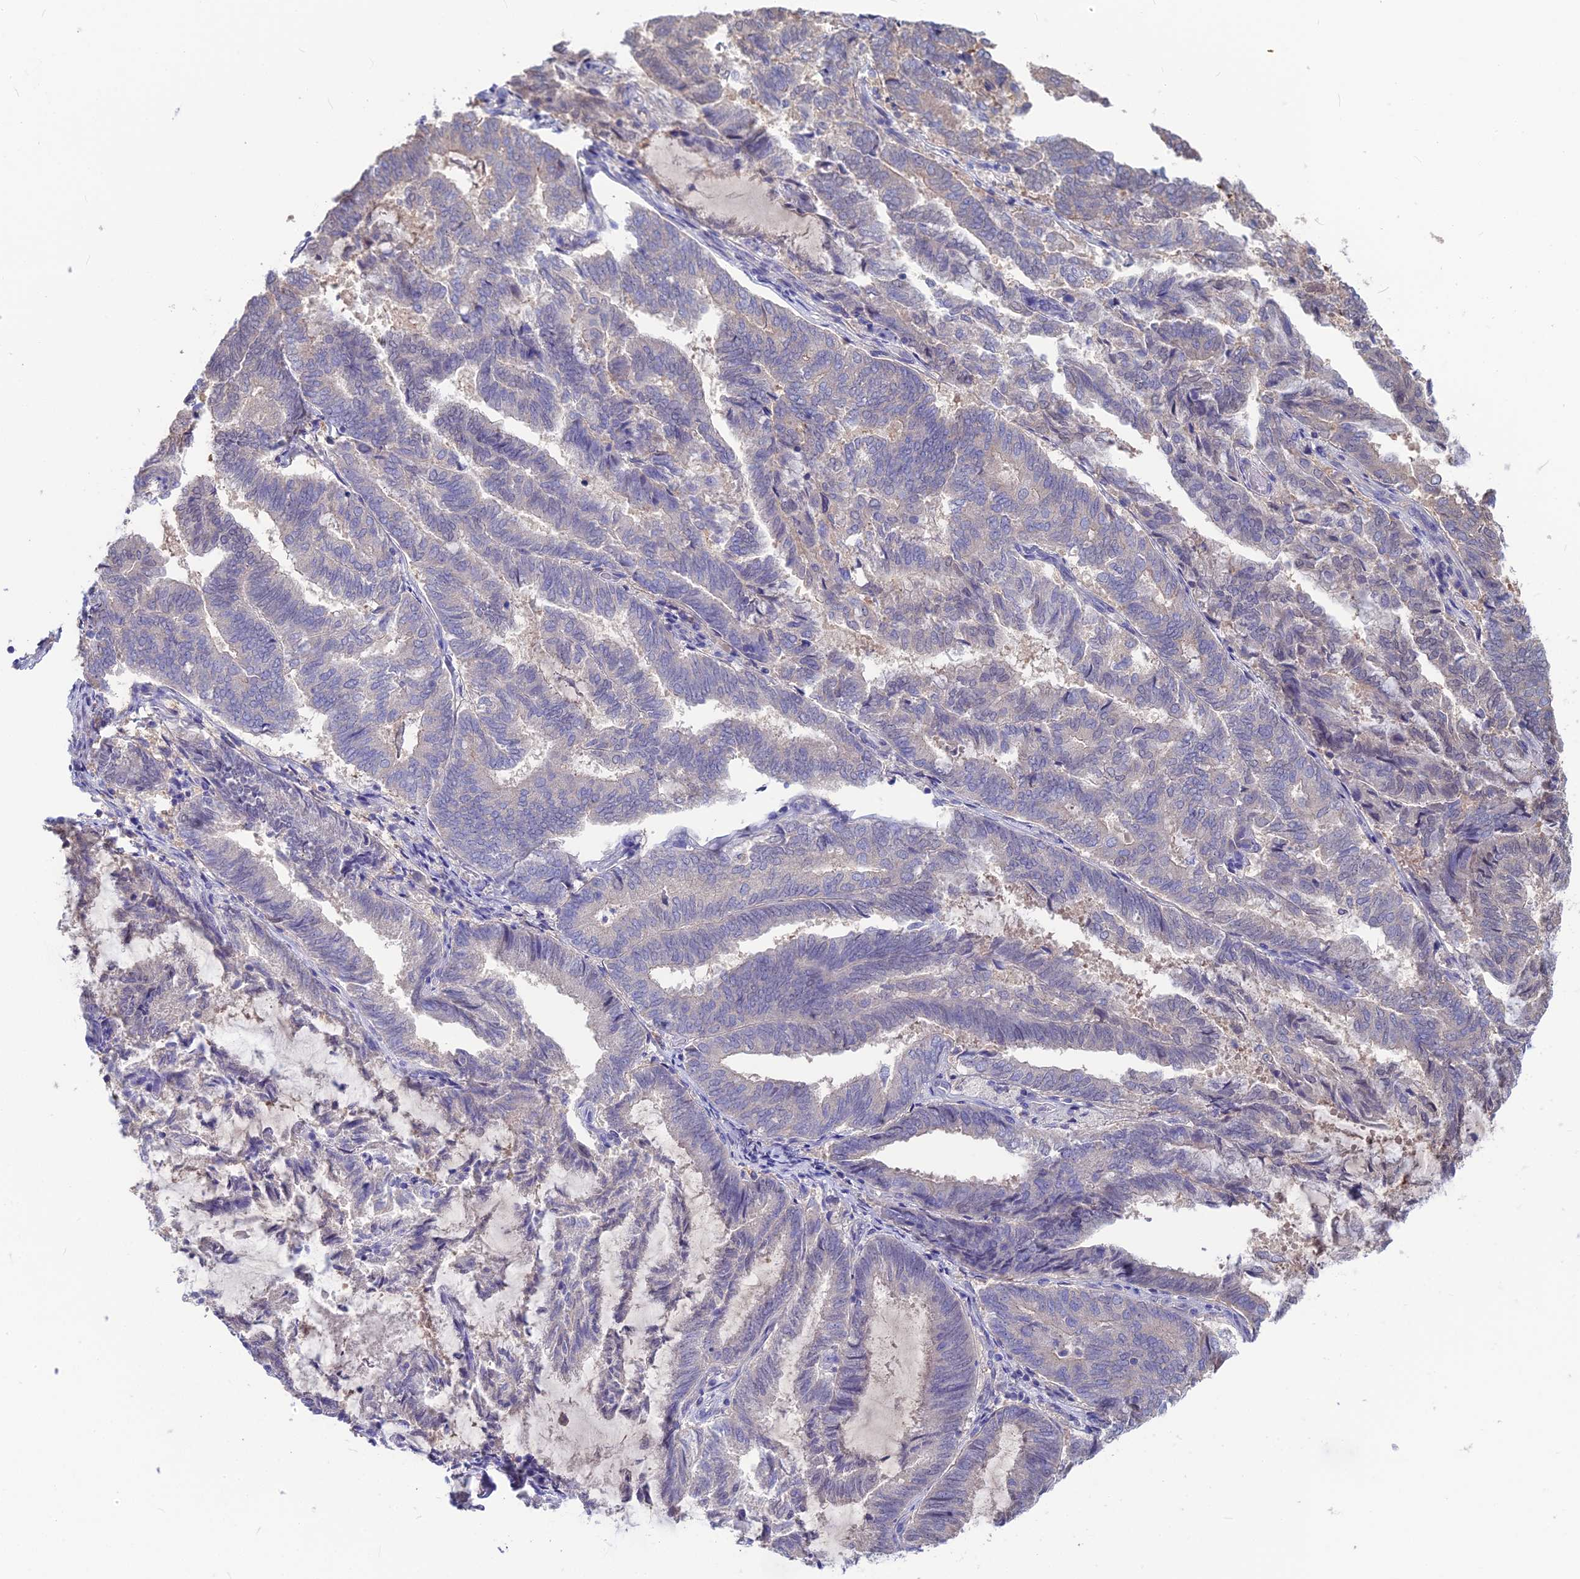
{"staining": {"intensity": "negative", "quantity": "none", "location": "none"}, "tissue": "endometrial cancer", "cell_type": "Tumor cells", "image_type": "cancer", "snomed": [{"axis": "morphology", "description": "Adenocarcinoma, NOS"}, {"axis": "topography", "description": "Endometrium"}], "caption": "Micrograph shows no significant protein positivity in tumor cells of endometrial cancer.", "gene": "SNAP91", "patient": {"sex": "female", "age": 80}}